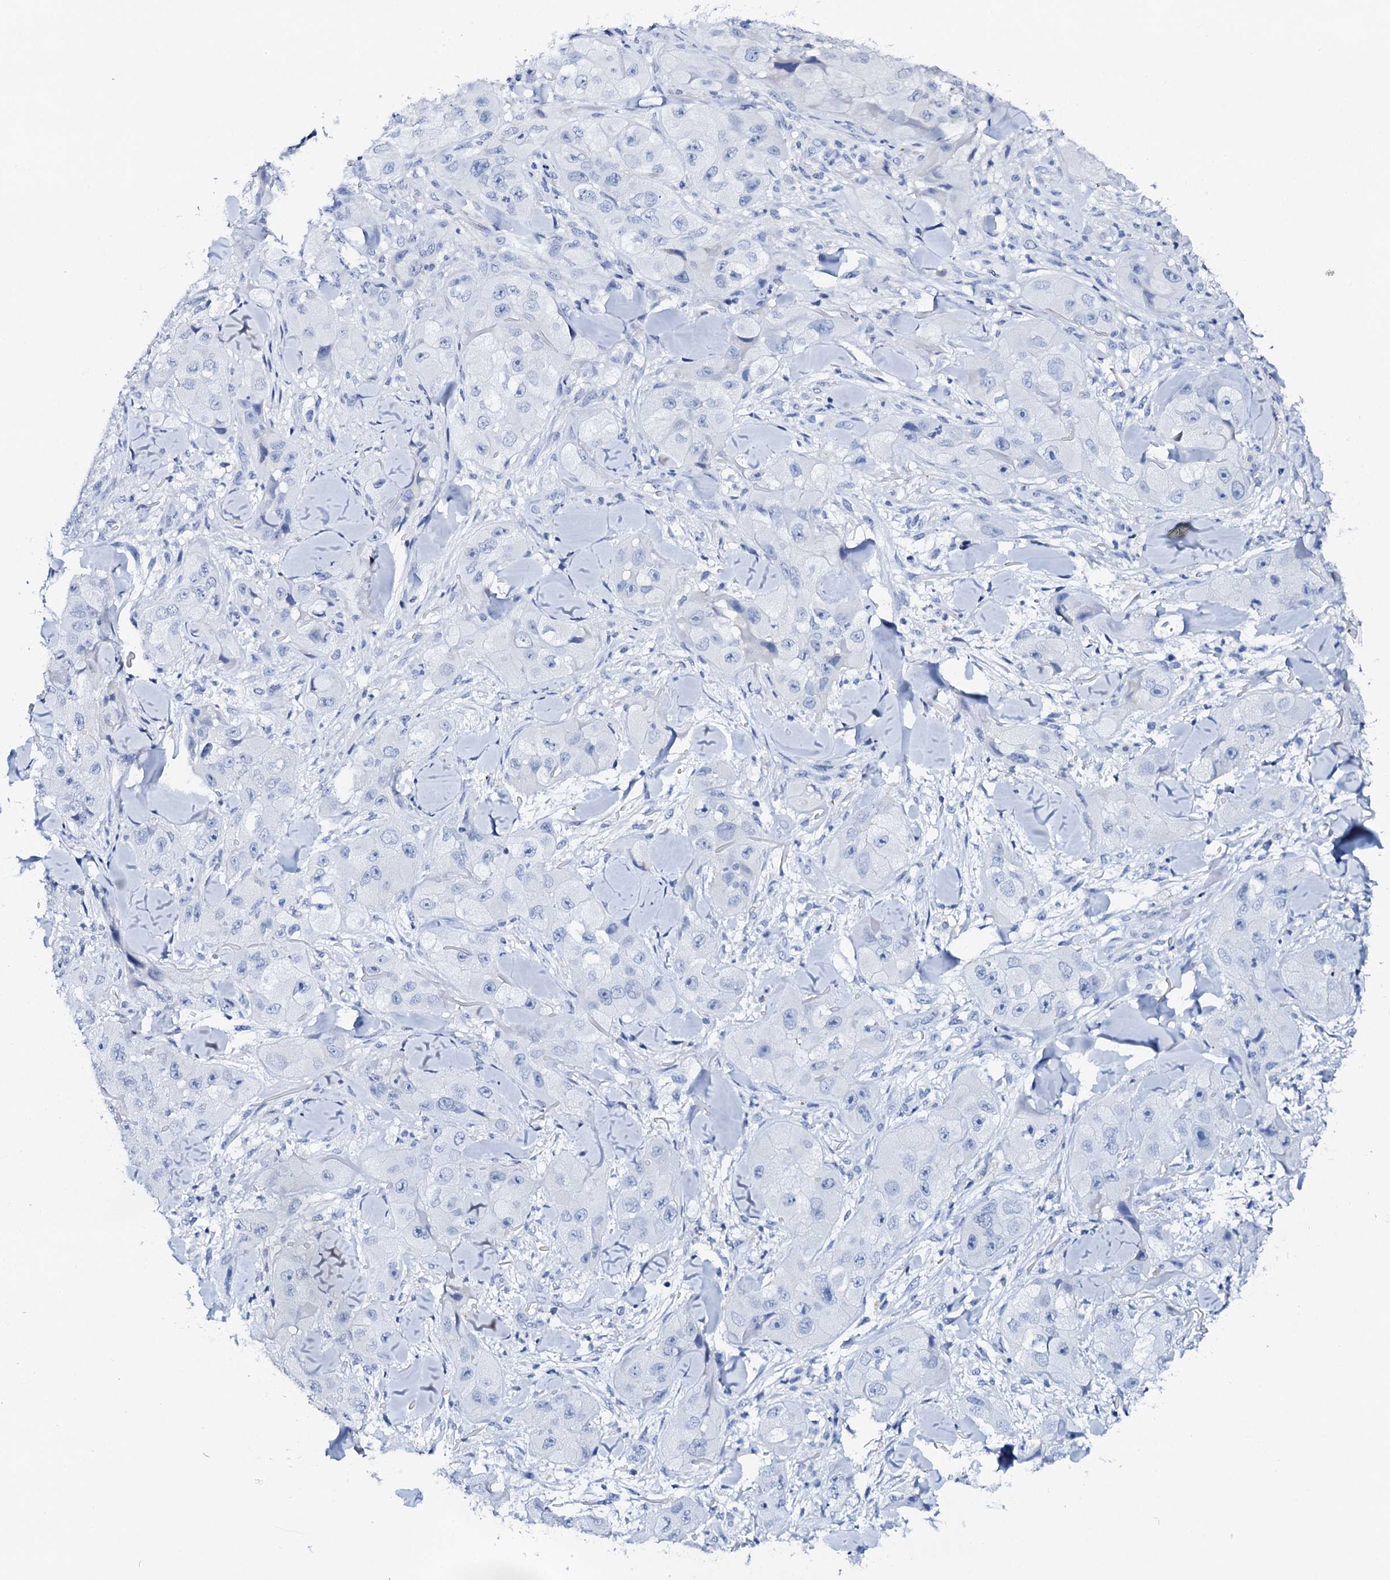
{"staining": {"intensity": "negative", "quantity": "none", "location": "none"}, "tissue": "skin cancer", "cell_type": "Tumor cells", "image_type": "cancer", "snomed": [{"axis": "morphology", "description": "Squamous cell carcinoma, NOS"}, {"axis": "topography", "description": "Skin"}, {"axis": "topography", "description": "Subcutis"}], "caption": "A high-resolution photomicrograph shows IHC staining of skin squamous cell carcinoma, which reveals no significant expression in tumor cells. The staining was performed using DAB to visualize the protein expression in brown, while the nuclei were stained in blue with hematoxylin (Magnification: 20x).", "gene": "FBXL16", "patient": {"sex": "male", "age": 73}}